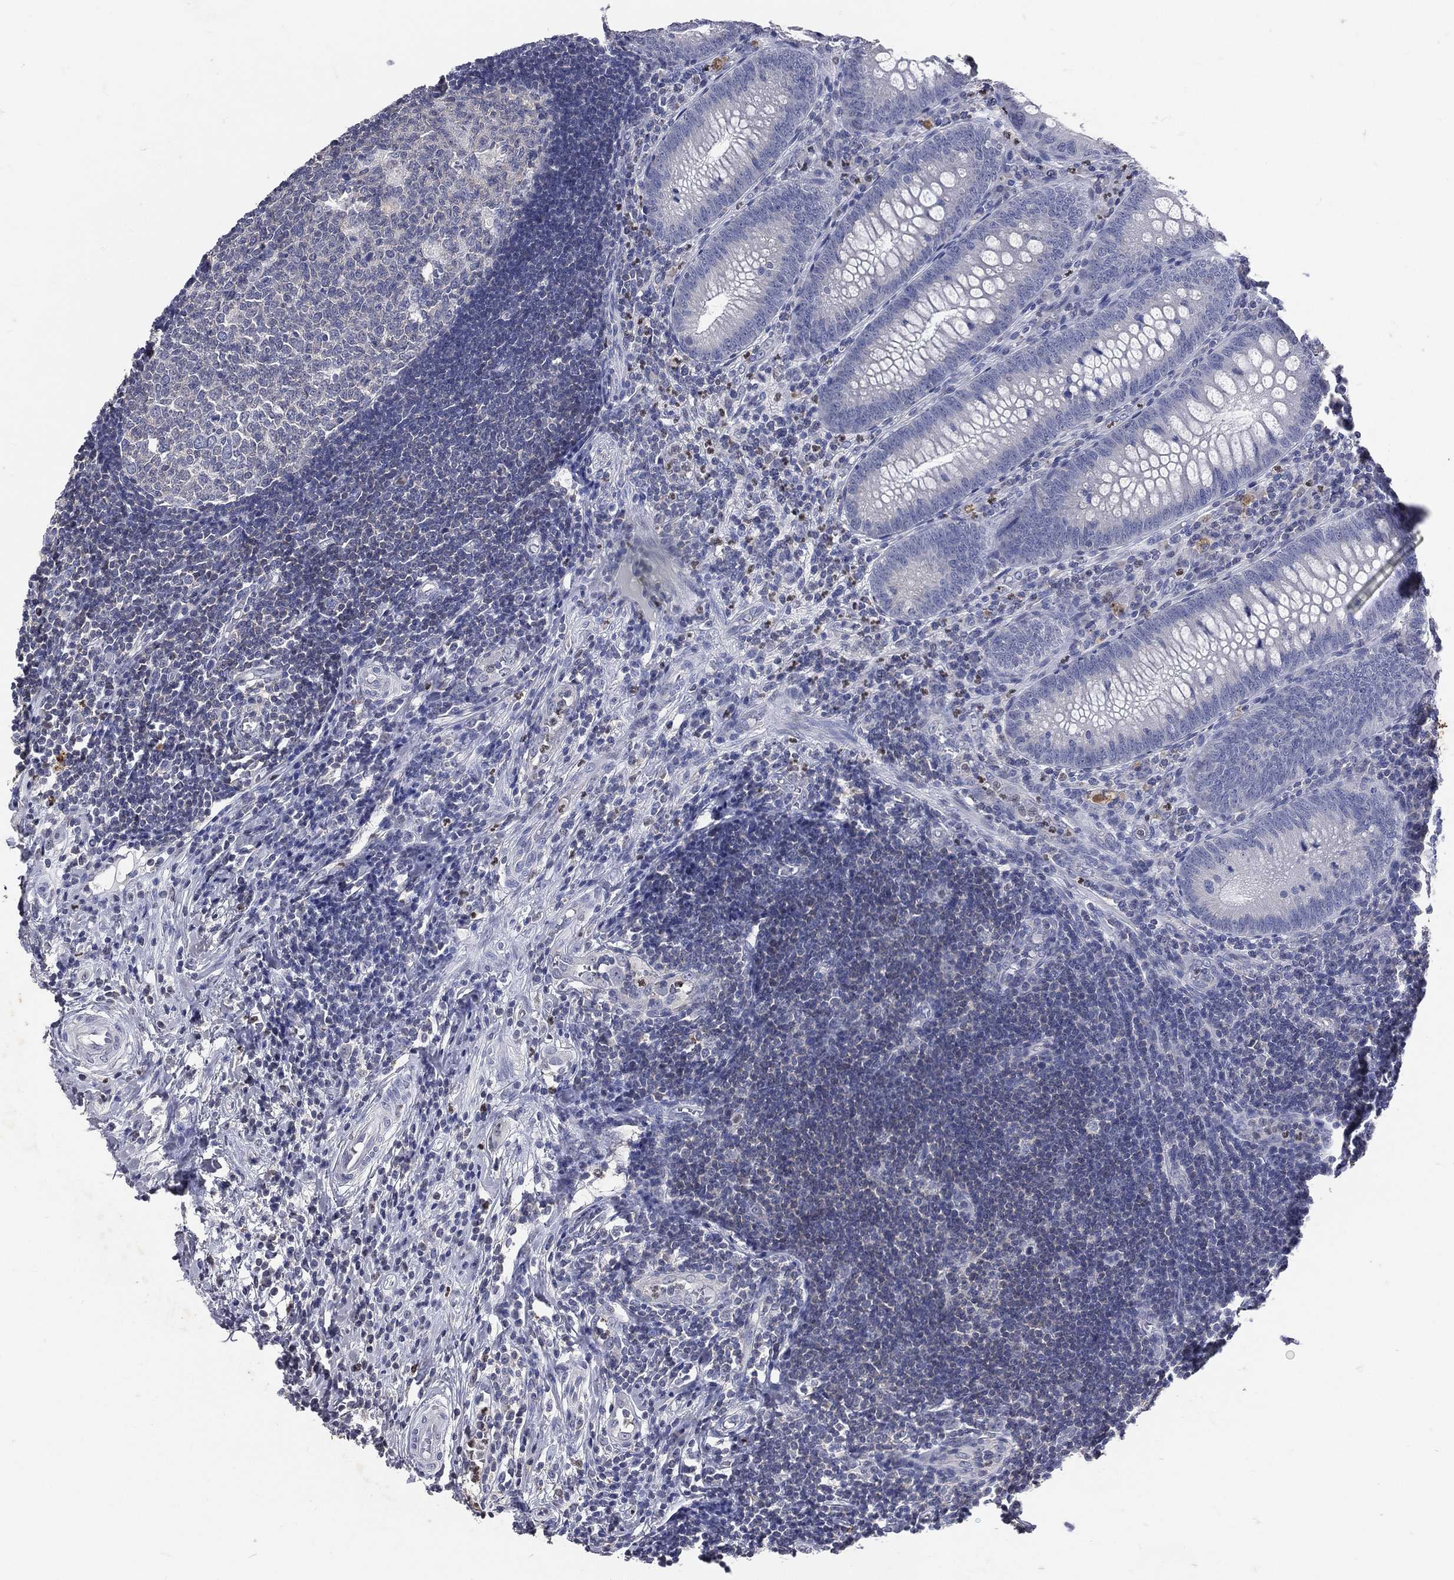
{"staining": {"intensity": "negative", "quantity": "none", "location": "none"}, "tissue": "appendix", "cell_type": "Glandular cells", "image_type": "normal", "snomed": [{"axis": "morphology", "description": "Normal tissue, NOS"}, {"axis": "morphology", "description": "Inflammation, NOS"}, {"axis": "topography", "description": "Appendix"}], "caption": "DAB immunohistochemical staining of normal human appendix shows no significant positivity in glandular cells.", "gene": "SLC34A2", "patient": {"sex": "male", "age": 16}}